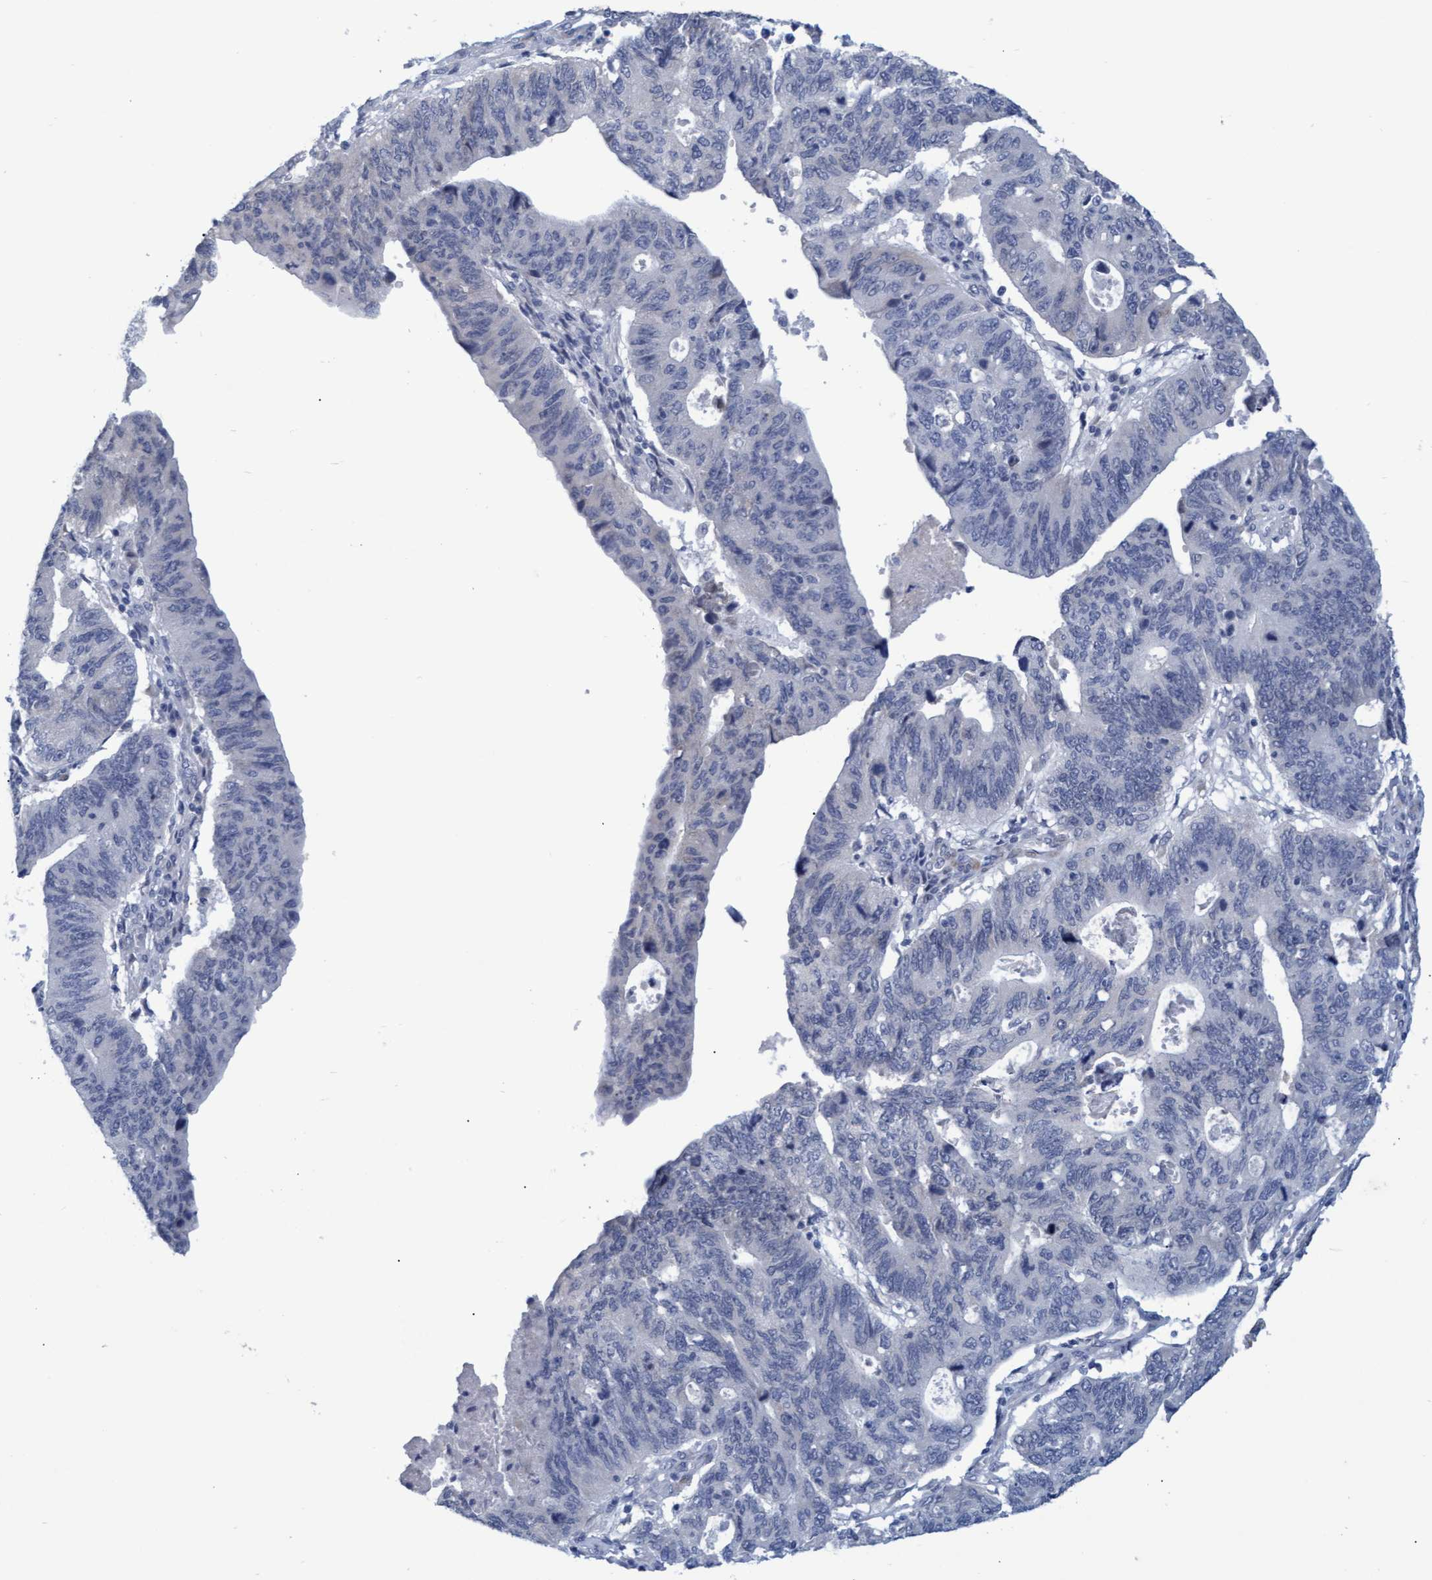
{"staining": {"intensity": "negative", "quantity": "none", "location": "none"}, "tissue": "stomach cancer", "cell_type": "Tumor cells", "image_type": "cancer", "snomed": [{"axis": "morphology", "description": "Adenocarcinoma, NOS"}, {"axis": "topography", "description": "Stomach"}], "caption": "An IHC photomicrograph of stomach cancer (adenocarcinoma) is shown. There is no staining in tumor cells of stomach cancer (adenocarcinoma). The staining was performed using DAB (3,3'-diaminobenzidine) to visualize the protein expression in brown, while the nuclei were stained in blue with hematoxylin (Magnification: 20x).", "gene": "SSTR3", "patient": {"sex": "male", "age": 59}}